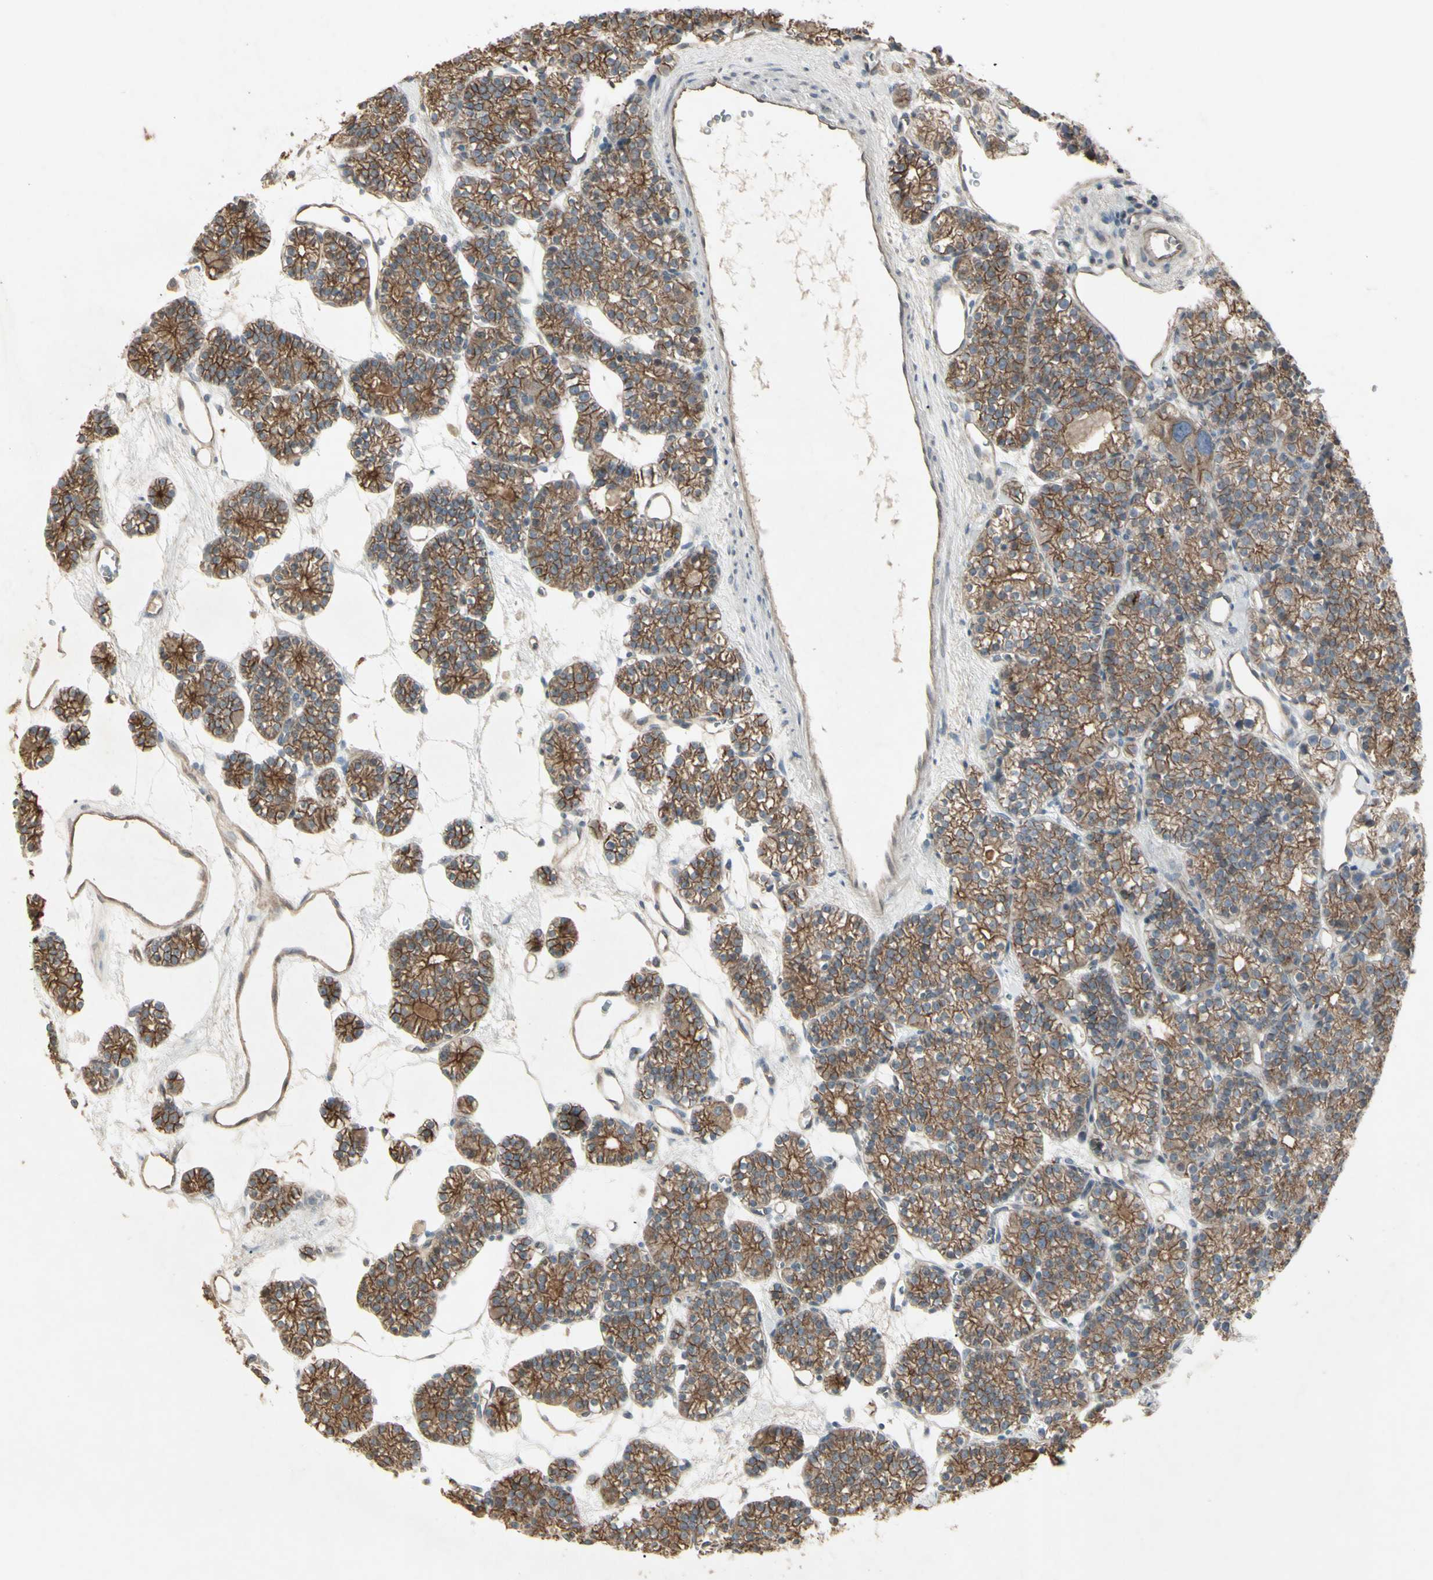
{"staining": {"intensity": "moderate", "quantity": ">75%", "location": "cytoplasmic/membranous"}, "tissue": "parathyroid gland", "cell_type": "Glandular cells", "image_type": "normal", "snomed": [{"axis": "morphology", "description": "Normal tissue, NOS"}, {"axis": "topography", "description": "Parathyroid gland"}], "caption": "Immunohistochemistry (IHC) of benign parathyroid gland reveals medium levels of moderate cytoplasmic/membranous staining in approximately >75% of glandular cells. (brown staining indicates protein expression, while blue staining denotes nuclei).", "gene": "JAG1", "patient": {"sex": "female", "age": 64}}